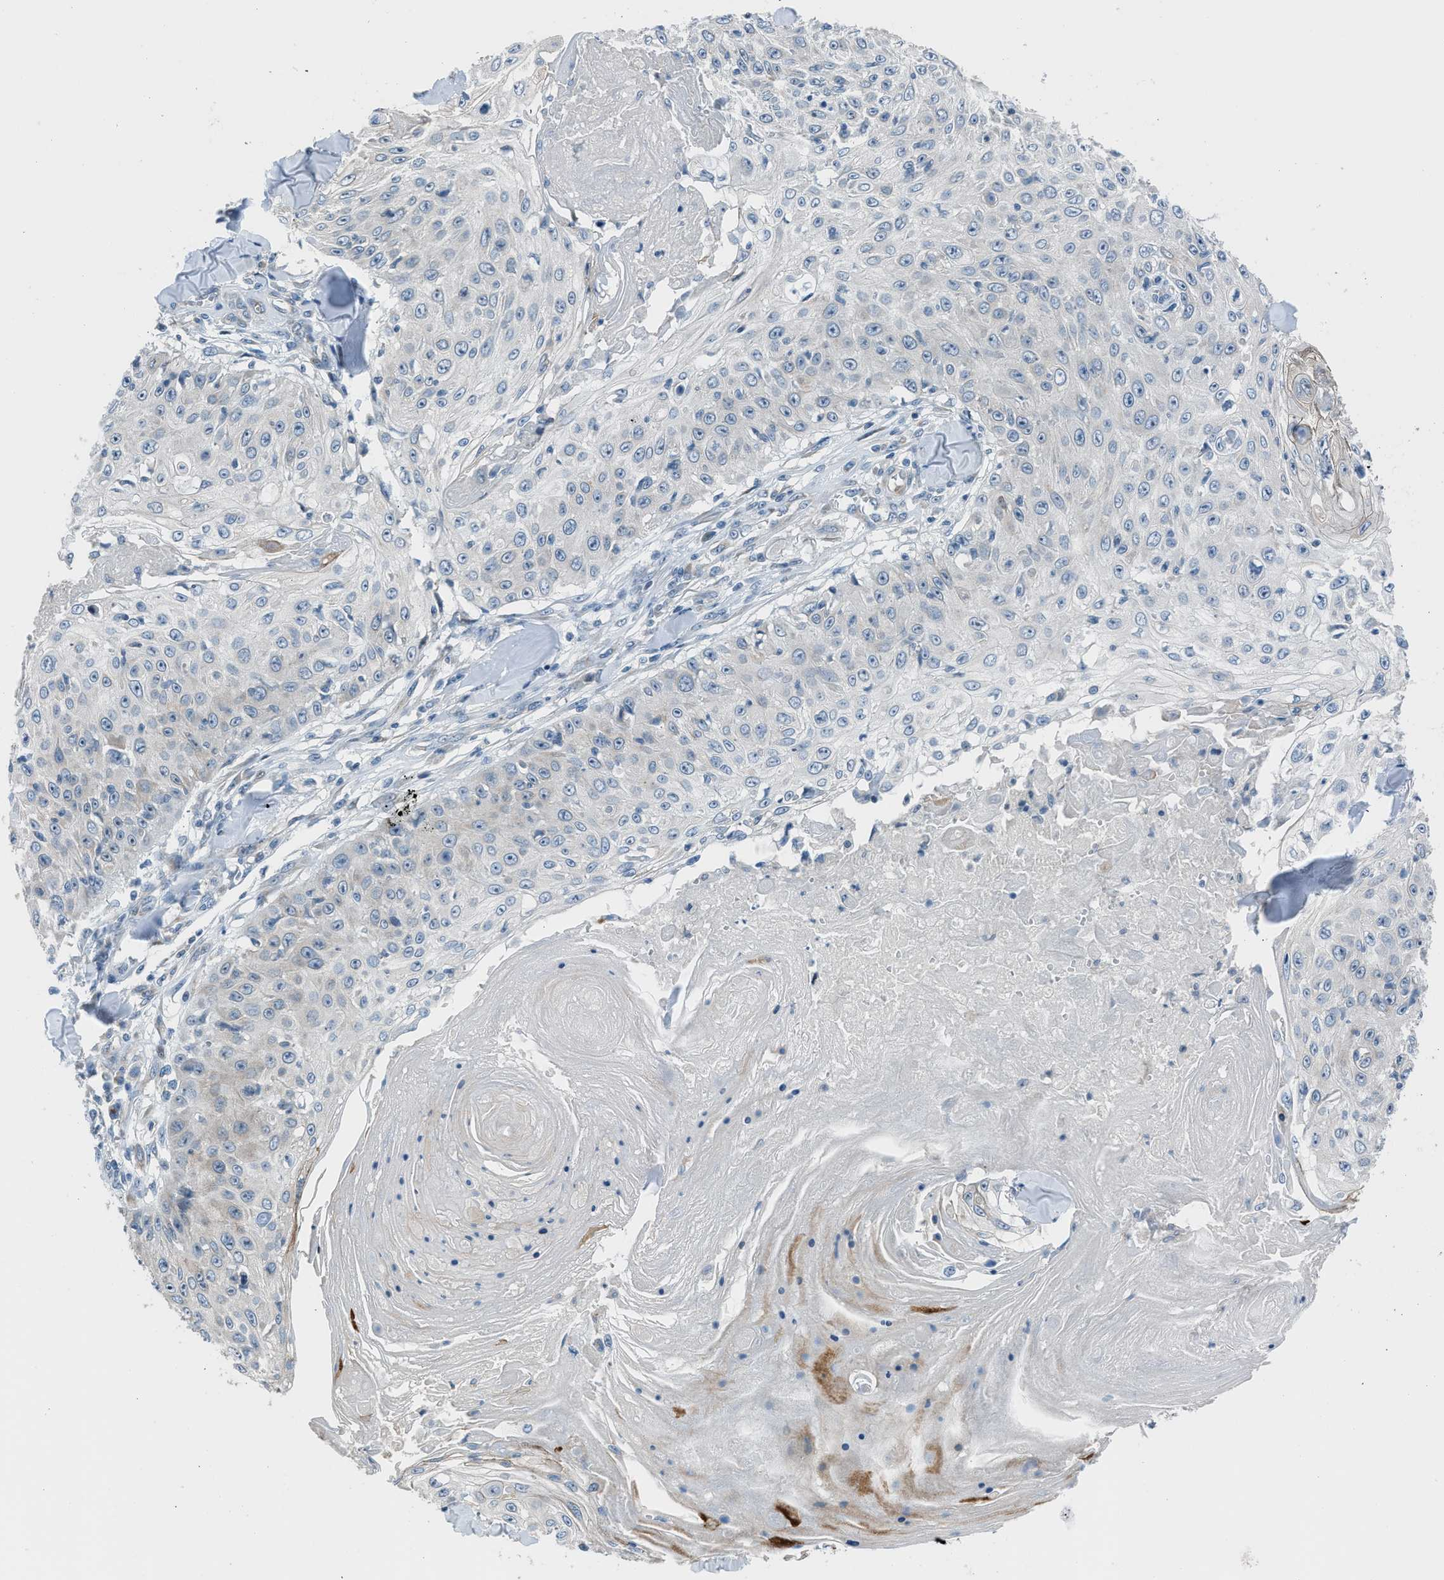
{"staining": {"intensity": "negative", "quantity": "none", "location": "none"}, "tissue": "skin cancer", "cell_type": "Tumor cells", "image_type": "cancer", "snomed": [{"axis": "morphology", "description": "Squamous cell carcinoma, NOS"}, {"axis": "topography", "description": "Skin"}], "caption": "A histopathology image of skin cancer stained for a protein reveals no brown staining in tumor cells.", "gene": "RNF41", "patient": {"sex": "male", "age": 86}}